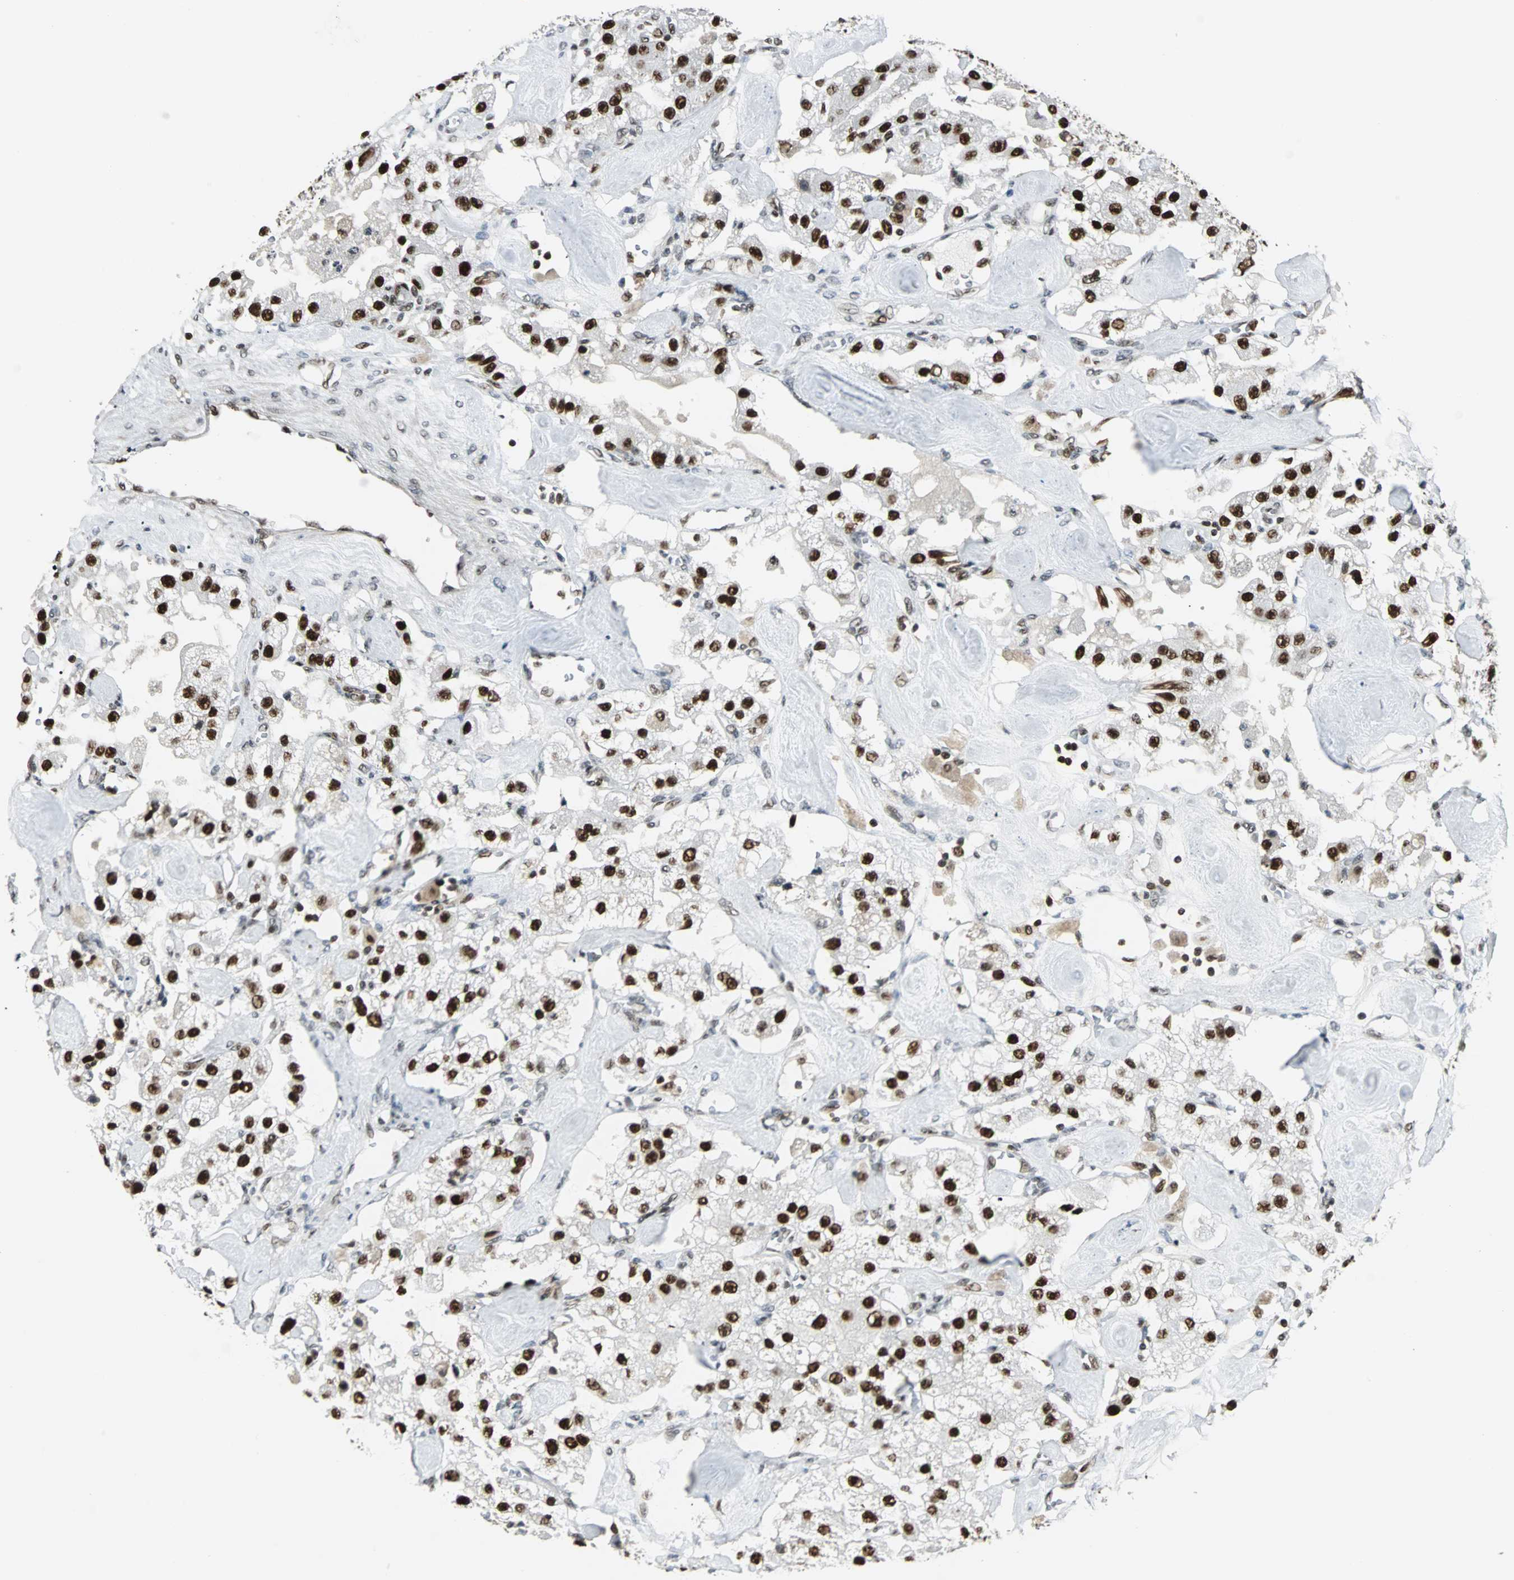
{"staining": {"intensity": "strong", "quantity": ">75%", "location": "nuclear"}, "tissue": "carcinoid", "cell_type": "Tumor cells", "image_type": "cancer", "snomed": [{"axis": "morphology", "description": "Carcinoid, malignant, NOS"}, {"axis": "topography", "description": "Pancreas"}], "caption": "Human malignant carcinoid stained with a protein marker displays strong staining in tumor cells.", "gene": "XRCC4", "patient": {"sex": "male", "age": 41}}